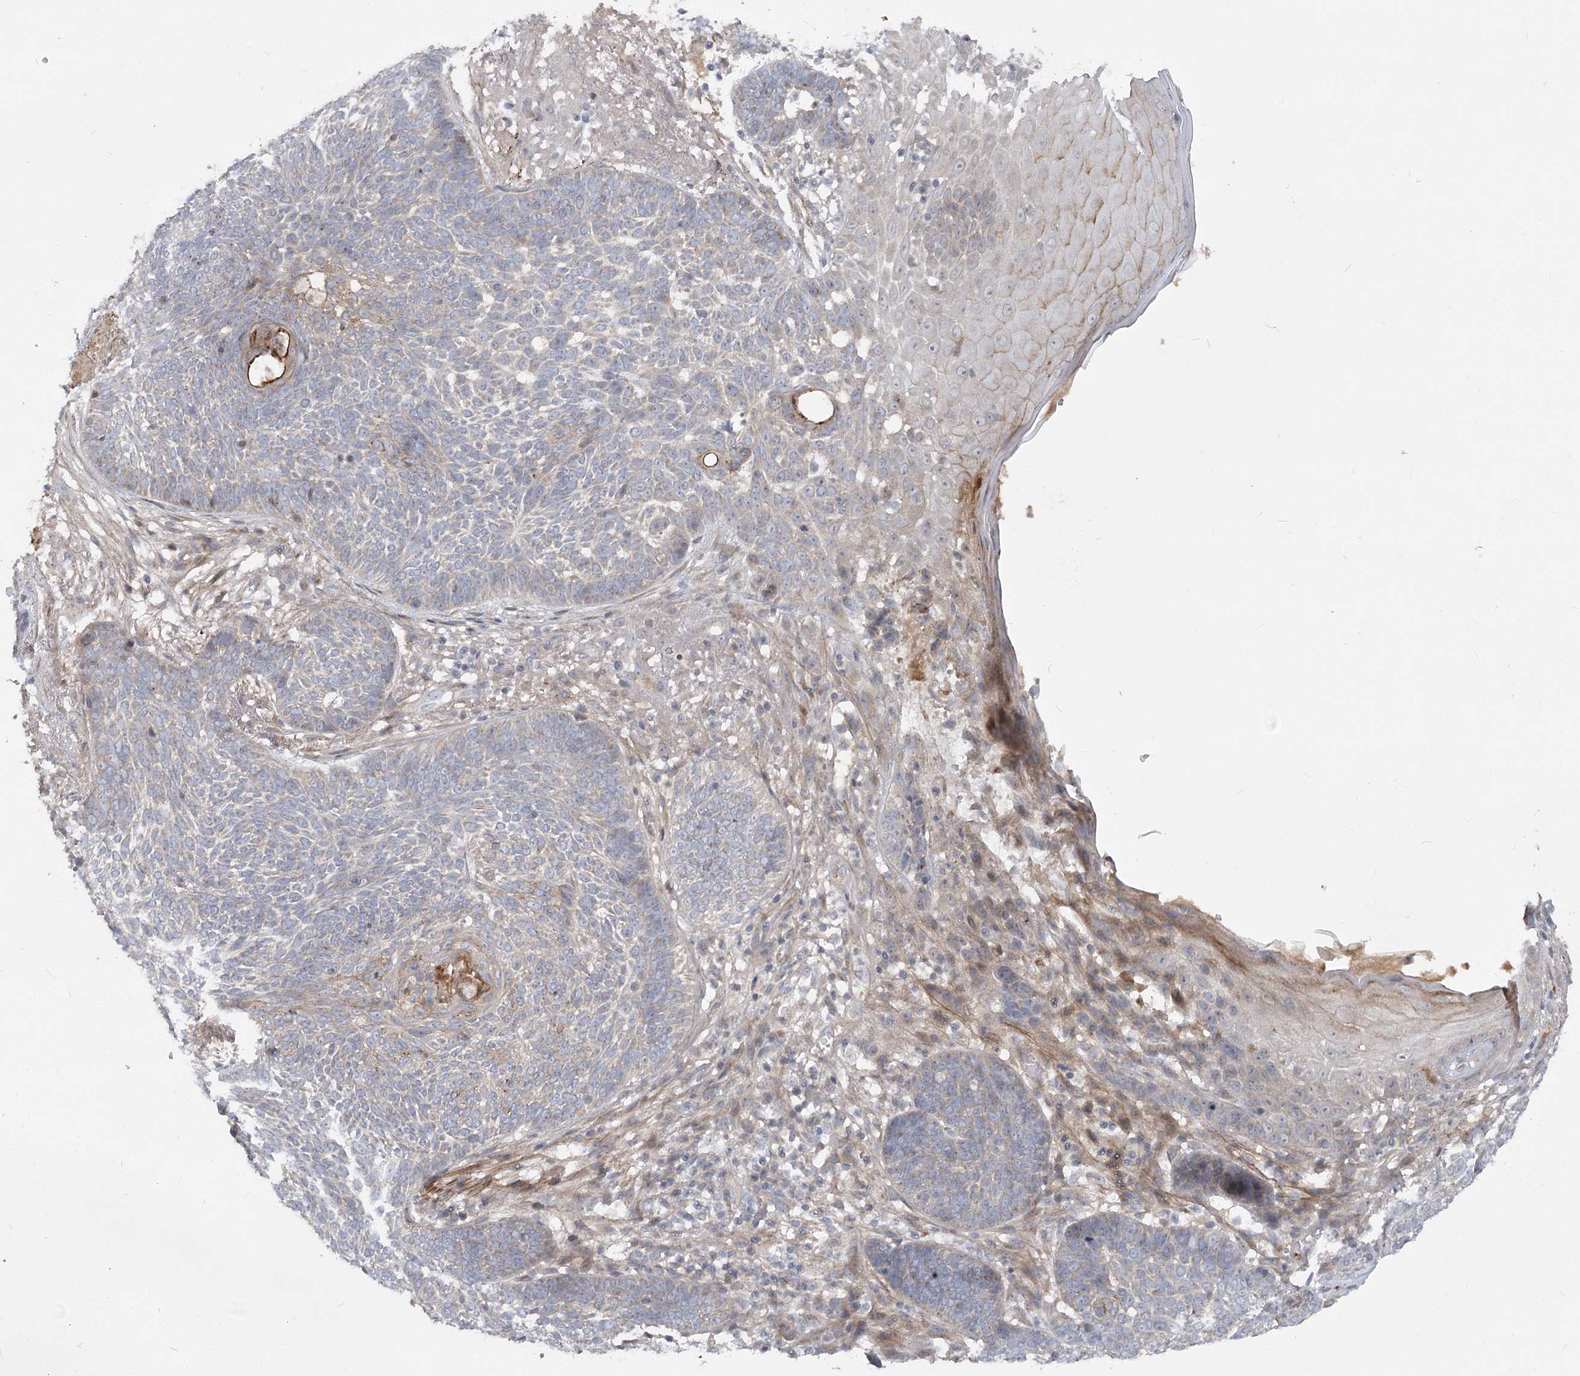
{"staining": {"intensity": "negative", "quantity": "none", "location": "none"}, "tissue": "skin cancer", "cell_type": "Tumor cells", "image_type": "cancer", "snomed": [{"axis": "morphology", "description": "Normal tissue, NOS"}, {"axis": "morphology", "description": "Basal cell carcinoma"}, {"axis": "topography", "description": "Skin"}], "caption": "This is a histopathology image of IHC staining of skin basal cell carcinoma, which shows no positivity in tumor cells.", "gene": "FGF19", "patient": {"sex": "male", "age": 64}}